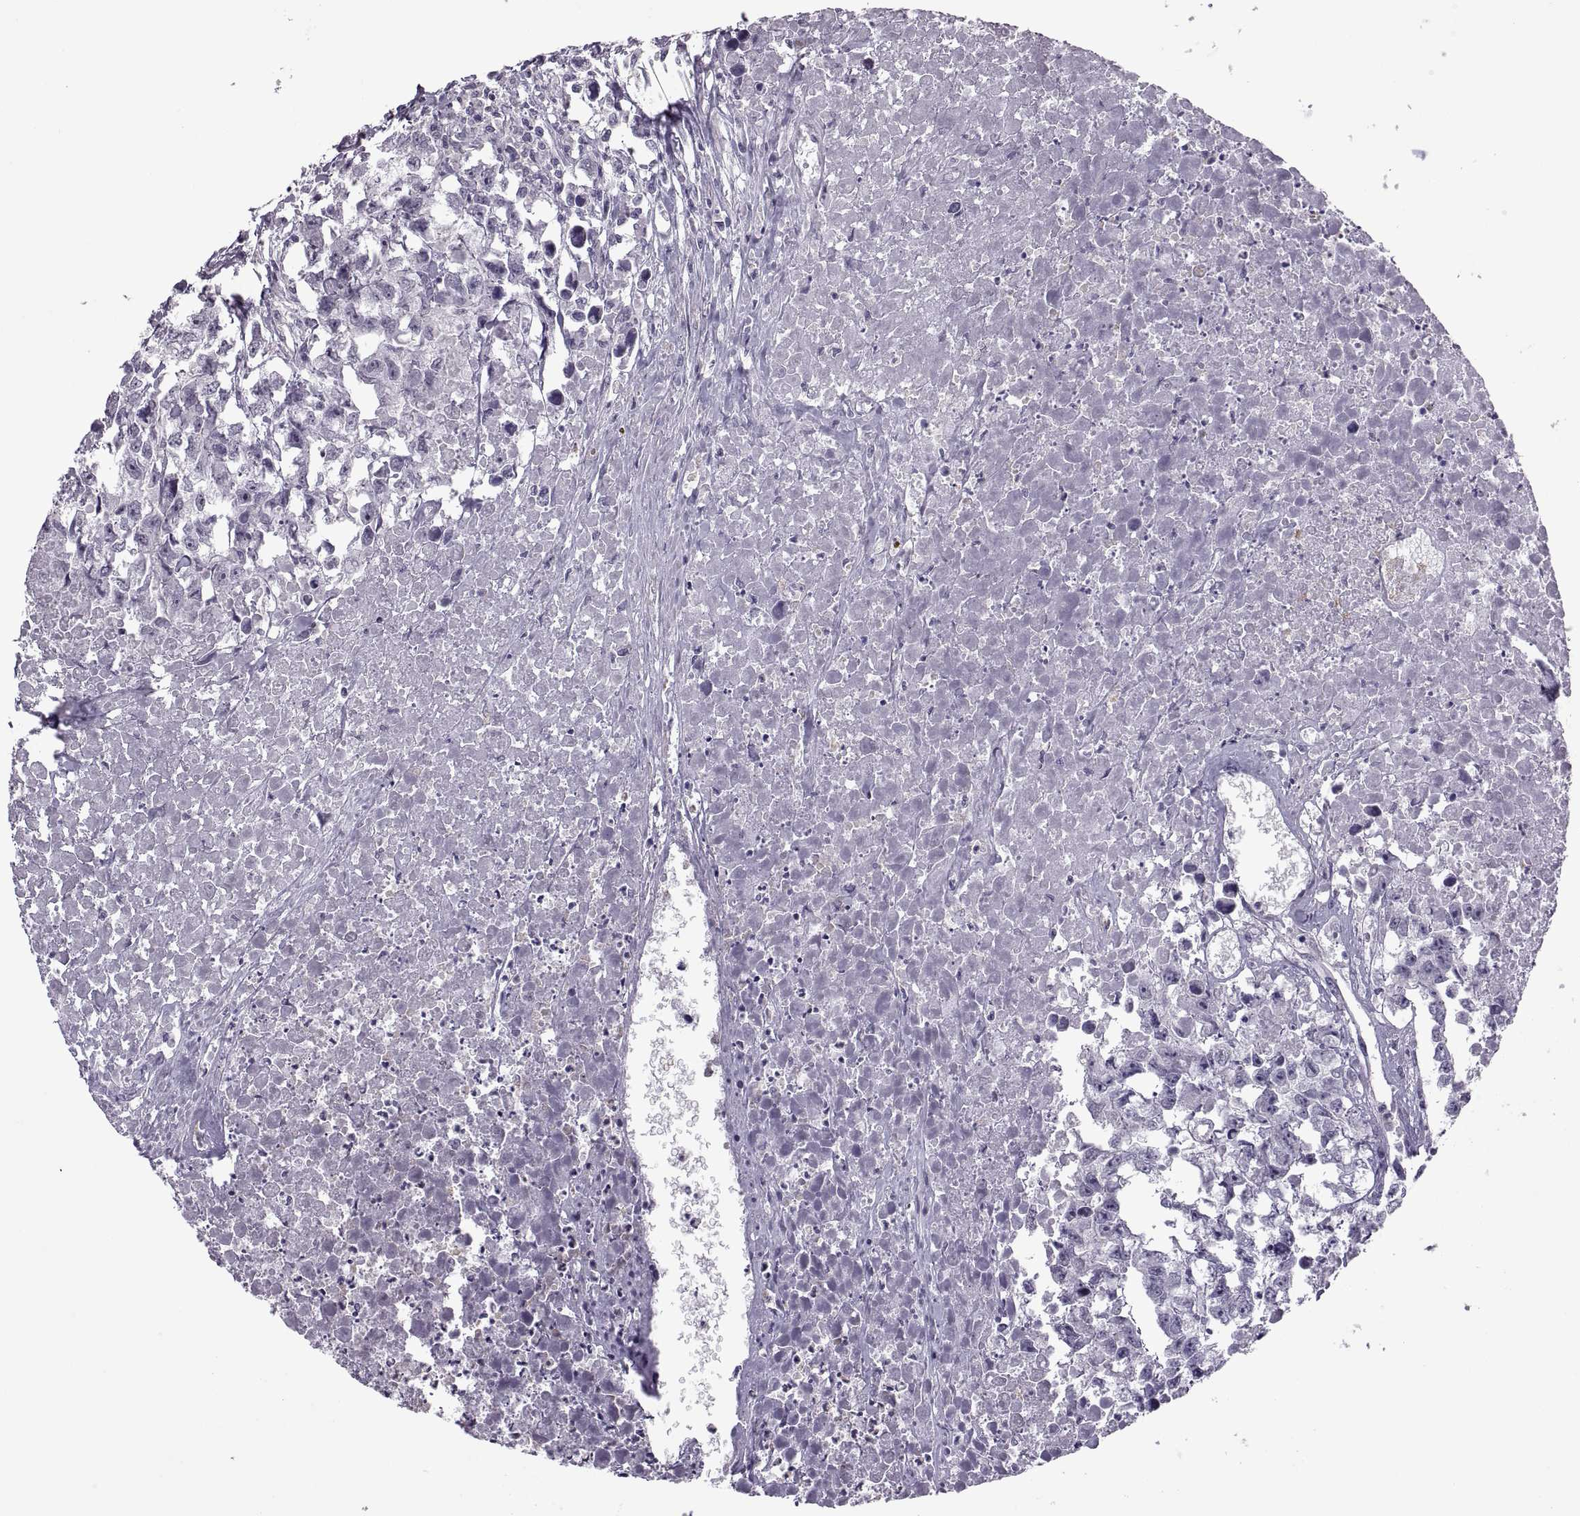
{"staining": {"intensity": "negative", "quantity": "none", "location": "none"}, "tissue": "testis cancer", "cell_type": "Tumor cells", "image_type": "cancer", "snomed": [{"axis": "morphology", "description": "Carcinoma, Embryonal, NOS"}, {"axis": "morphology", "description": "Teratoma, malignant, NOS"}, {"axis": "topography", "description": "Testis"}], "caption": "Tumor cells are negative for protein expression in human testis cancer.", "gene": "ODF3", "patient": {"sex": "male", "age": 44}}